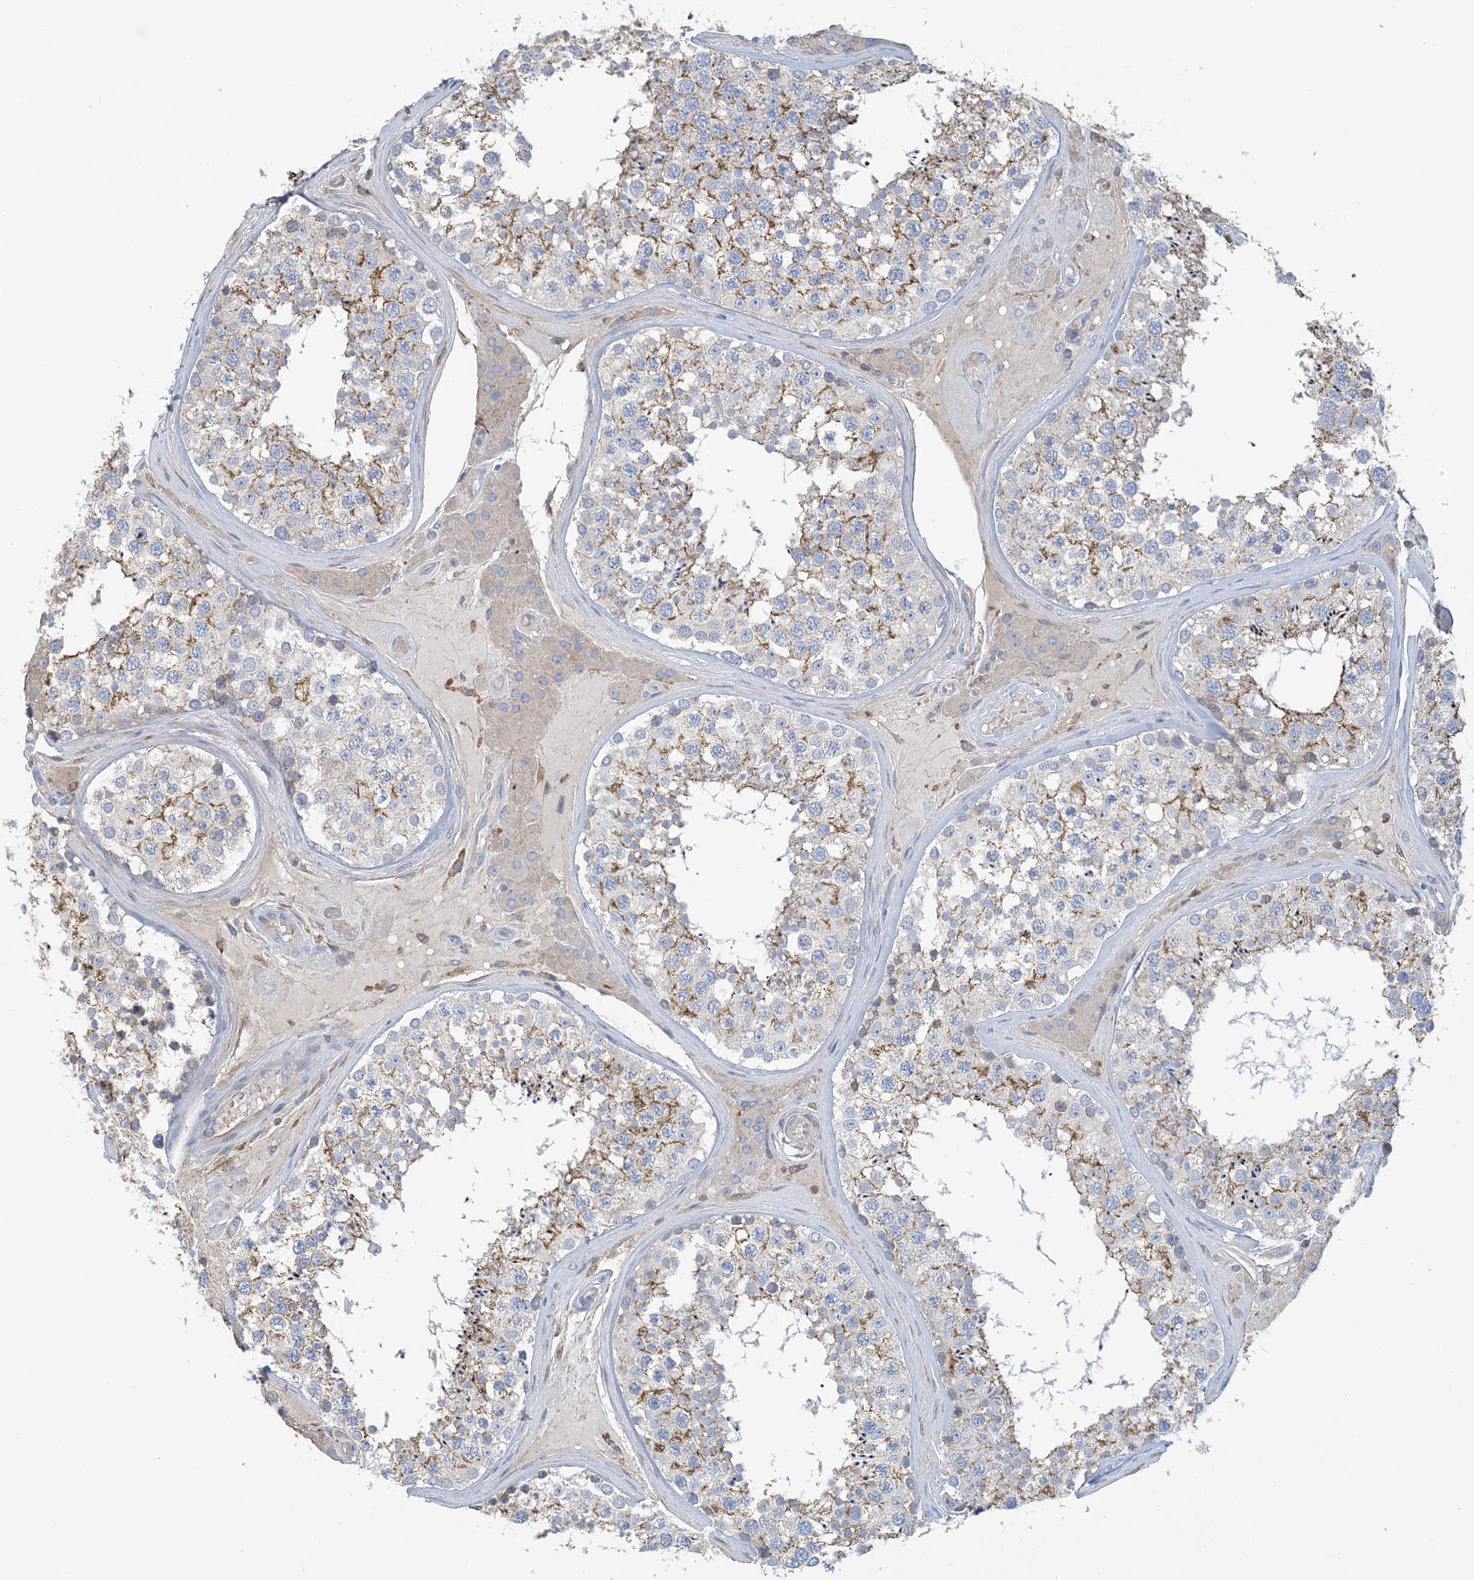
{"staining": {"intensity": "weak", "quantity": "25%-75%", "location": "cytoplasmic/membranous"}, "tissue": "testis", "cell_type": "Cells in seminiferous ducts", "image_type": "normal", "snomed": [{"axis": "morphology", "description": "Normal tissue, NOS"}, {"axis": "topography", "description": "Testis"}], "caption": "Immunohistochemistry (IHC) (DAB (3,3'-diaminobenzidine)) staining of unremarkable human testis displays weak cytoplasmic/membranous protein expression in approximately 25%-75% of cells in seminiferous ducts.", "gene": "CALHM5", "patient": {"sex": "male", "age": 46}}